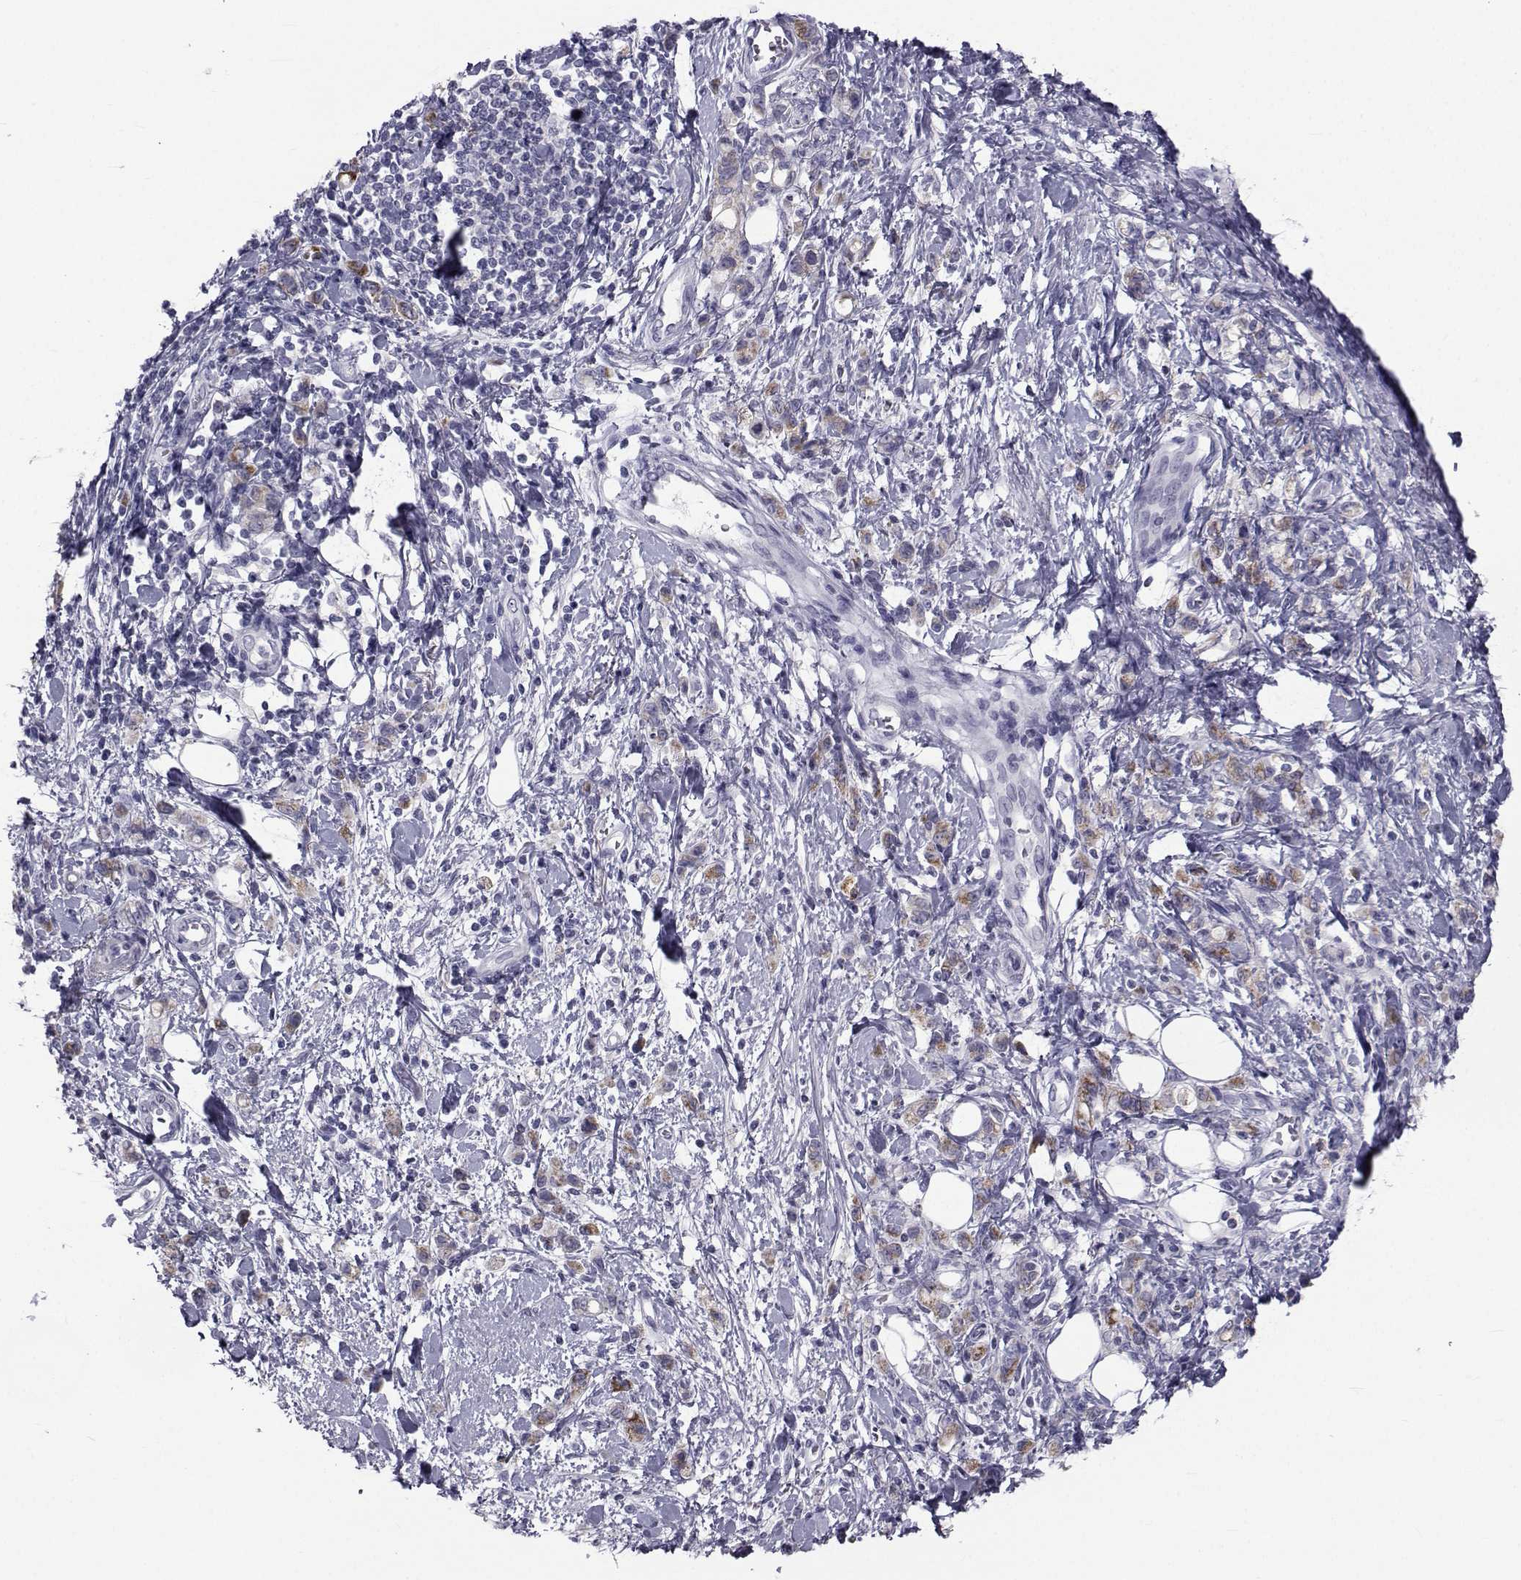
{"staining": {"intensity": "moderate", "quantity": "25%-75%", "location": "cytoplasmic/membranous"}, "tissue": "stomach cancer", "cell_type": "Tumor cells", "image_type": "cancer", "snomed": [{"axis": "morphology", "description": "Adenocarcinoma, NOS"}, {"axis": "topography", "description": "Stomach"}], "caption": "Immunohistochemistry staining of adenocarcinoma (stomach), which reveals medium levels of moderate cytoplasmic/membranous staining in approximately 25%-75% of tumor cells indicating moderate cytoplasmic/membranous protein positivity. The staining was performed using DAB (brown) for protein detection and nuclei were counterstained in hematoxylin (blue).", "gene": "FDXR", "patient": {"sex": "male", "age": 77}}